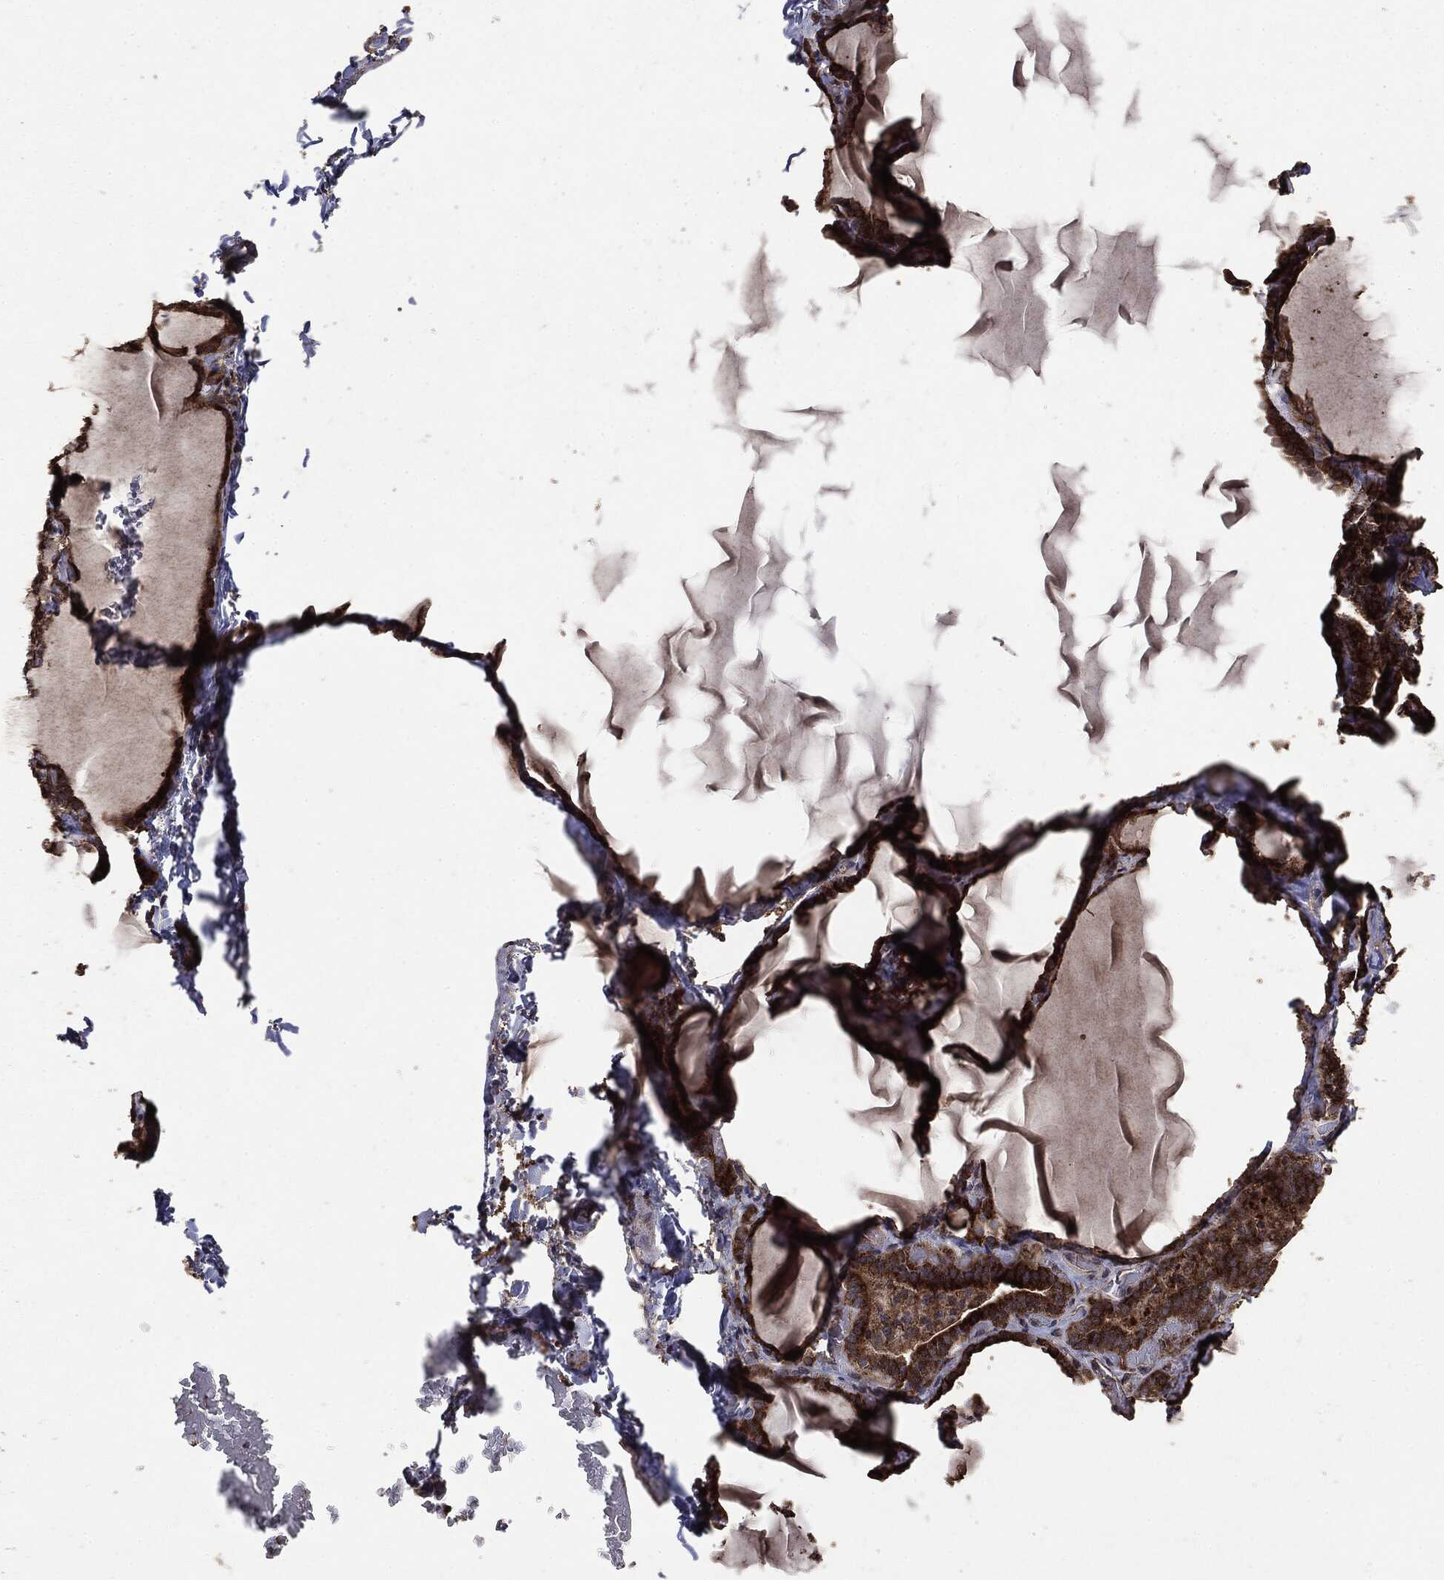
{"staining": {"intensity": "strong", "quantity": ">75%", "location": "cytoplasmic/membranous"}, "tissue": "thyroid gland", "cell_type": "Glandular cells", "image_type": "normal", "snomed": [{"axis": "morphology", "description": "Normal tissue, NOS"}, {"axis": "morphology", "description": "Hyperplasia, NOS"}, {"axis": "topography", "description": "Thyroid gland"}], "caption": "Glandular cells display high levels of strong cytoplasmic/membranous positivity in approximately >75% of cells in unremarkable thyroid gland.", "gene": "MTOR", "patient": {"sex": "female", "age": 27}}